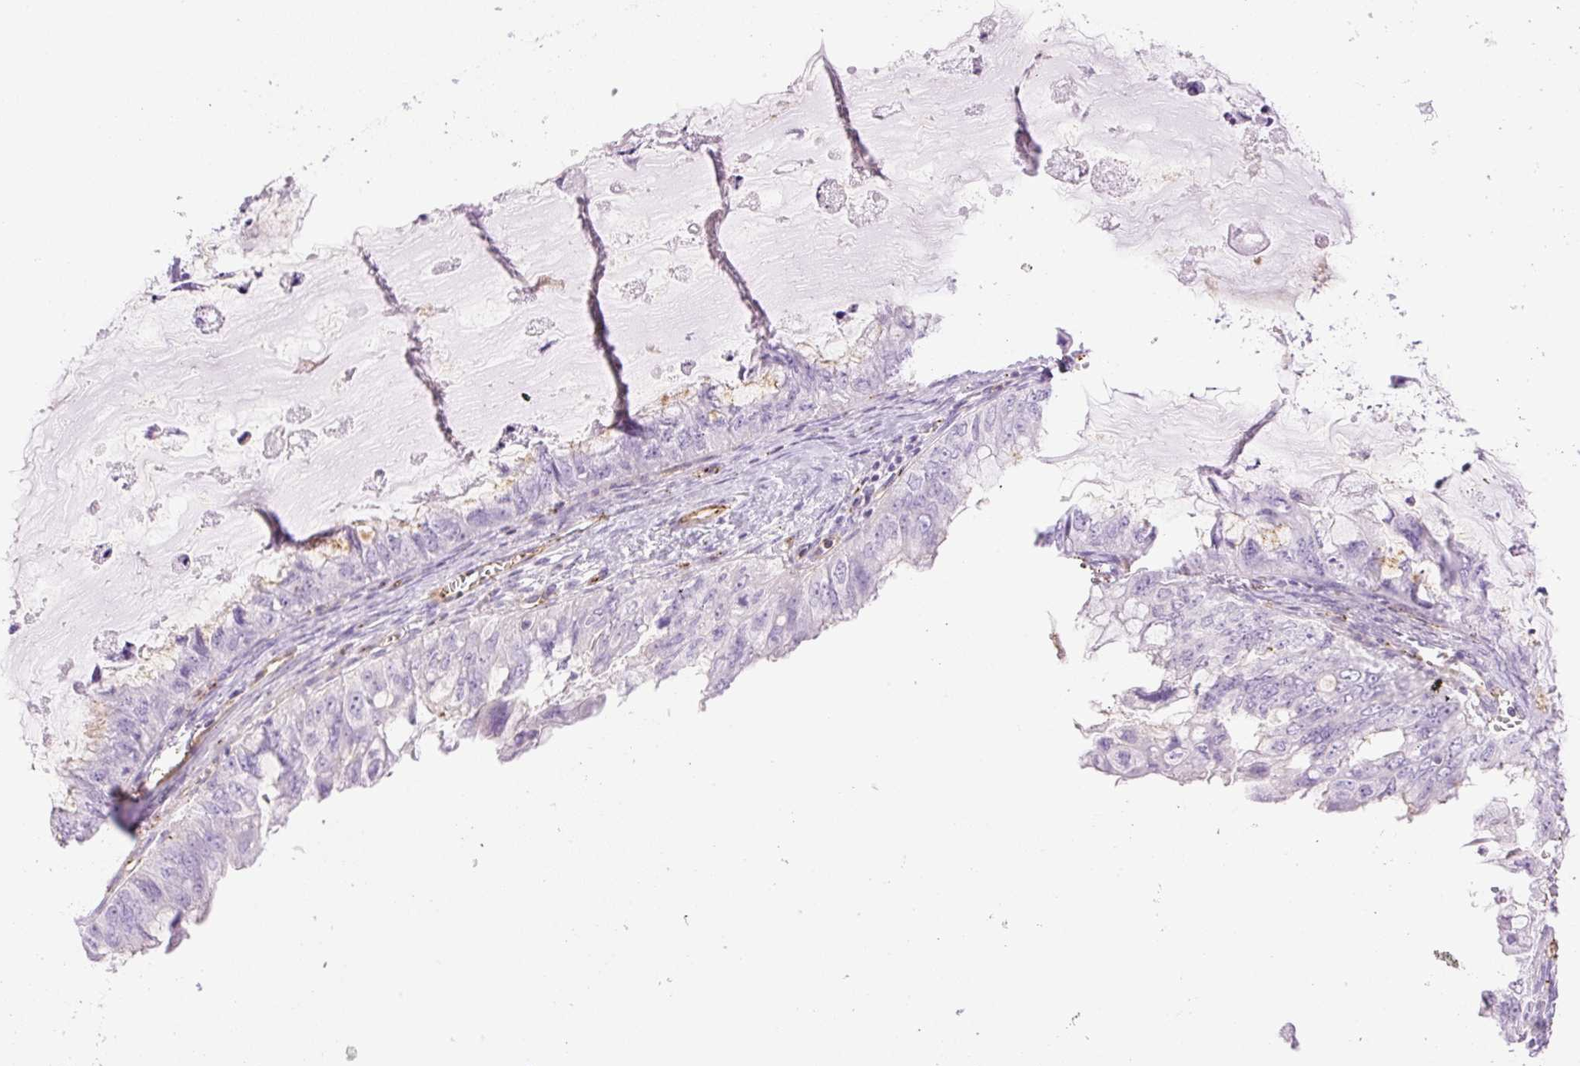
{"staining": {"intensity": "negative", "quantity": "none", "location": "none"}, "tissue": "ovarian cancer", "cell_type": "Tumor cells", "image_type": "cancer", "snomed": [{"axis": "morphology", "description": "Cystadenocarcinoma, mucinous, NOS"}, {"axis": "topography", "description": "Ovary"}], "caption": "Immunohistochemistry (IHC) image of neoplastic tissue: human ovarian cancer (mucinous cystadenocarcinoma) stained with DAB (3,3'-diaminobenzidine) shows no significant protein positivity in tumor cells.", "gene": "EHD3", "patient": {"sex": "female", "age": 72}}